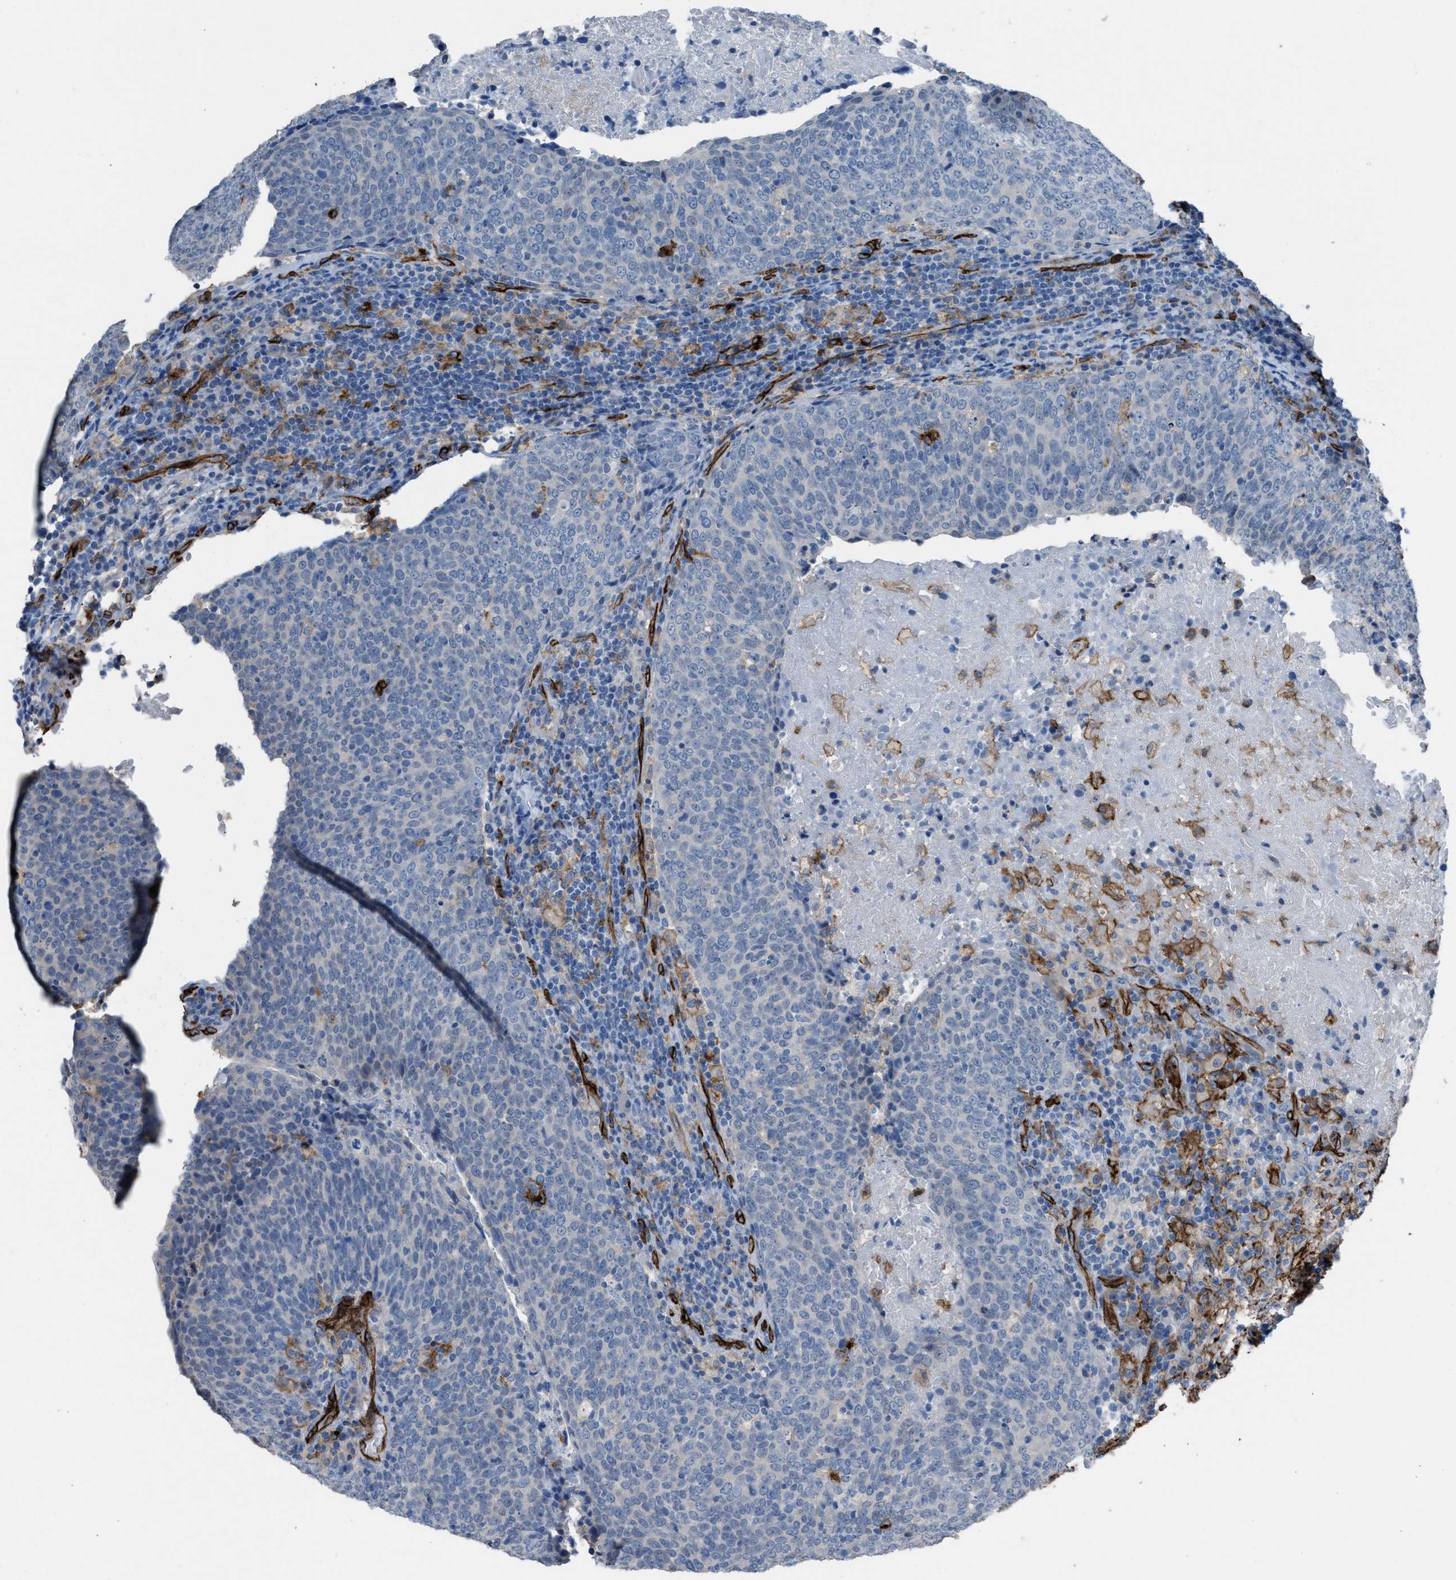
{"staining": {"intensity": "negative", "quantity": "none", "location": "none"}, "tissue": "head and neck cancer", "cell_type": "Tumor cells", "image_type": "cancer", "snomed": [{"axis": "morphology", "description": "Squamous cell carcinoma, NOS"}, {"axis": "morphology", "description": "Squamous cell carcinoma, metastatic, NOS"}, {"axis": "topography", "description": "Lymph node"}, {"axis": "topography", "description": "Head-Neck"}], "caption": "Immunohistochemistry (IHC) micrograph of neoplastic tissue: human head and neck metastatic squamous cell carcinoma stained with DAB (3,3'-diaminobenzidine) reveals no significant protein expression in tumor cells. Brightfield microscopy of immunohistochemistry (IHC) stained with DAB (brown) and hematoxylin (blue), captured at high magnification.", "gene": "DYSF", "patient": {"sex": "male", "age": 62}}